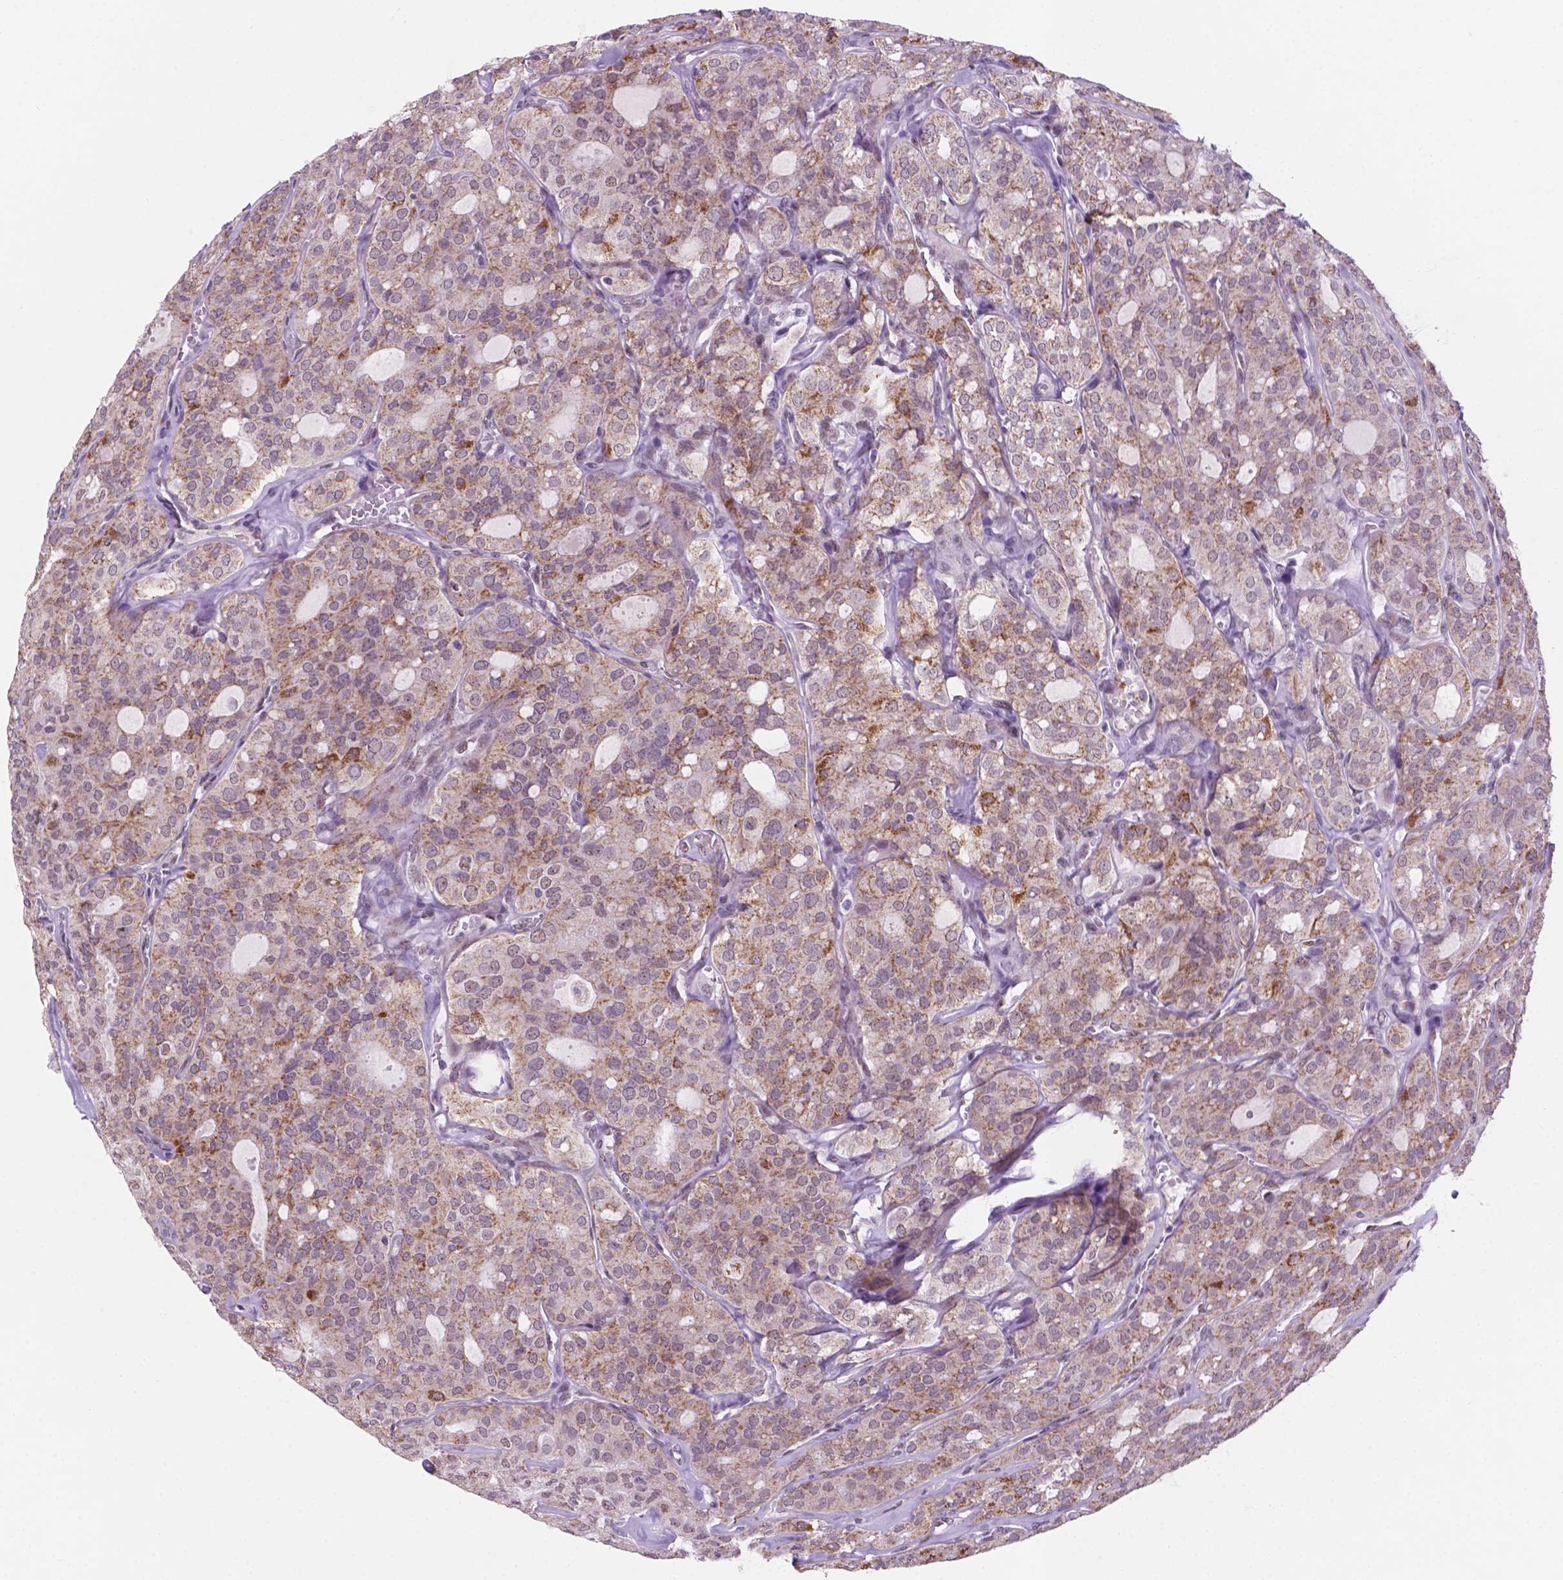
{"staining": {"intensity": "weak", "quantity": "25%-75%", "location": "cytoplasmic/membranous,nuclear"}, "tissue": "thyroid cancer", "cell_type": "Tumor cells", "image_type": "cancer", "snomed": [{"axis": "morphology", "description": "Follicular adenoma carcinoma, NOS"}, {"axis": "topography", "description": "Thyroid gland"}], "caption": "A photomicrograph showing weak cytoplasmic/membranous and nuclear staining in about 25%-75% of tumor cells in thyroid cancer, as visualized by brown immunohistochemical staining.", "gene": "C18orf21", "patient": {"sex": "male", "age": 75}}